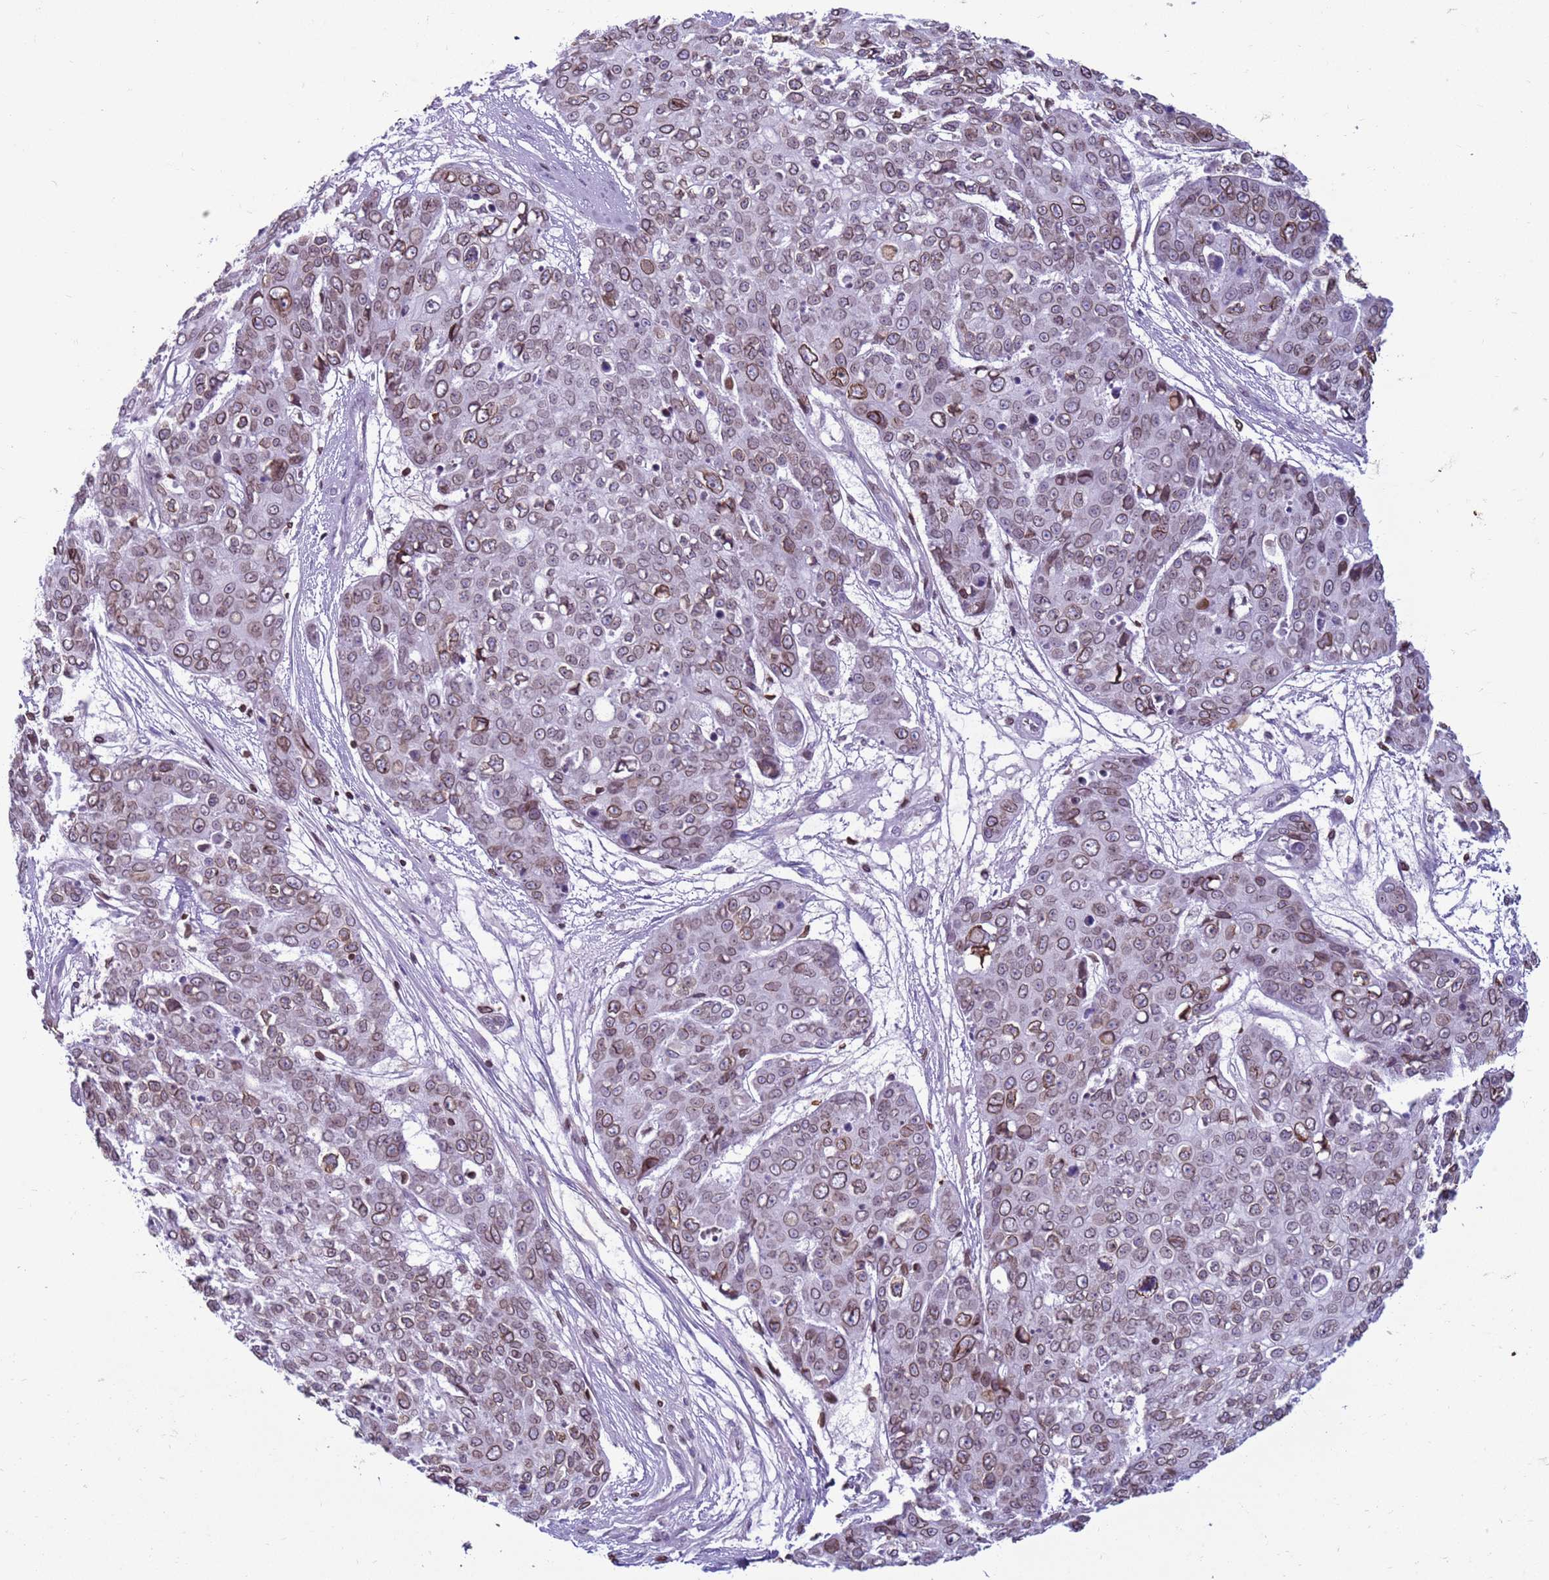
{"staining": {"intensity": "moderate", "quantity": ">75%", "location": "cytoplasmic/membranous,nuclear"}, "tissue": "skin cancer", "cell_type": "Tumor cells", "image_type": "cancer", "snomed": [{"axis": "morphology", "description": "Squamous cell carcinoma, NOS"}, {"axis": "topography", "description": "Skin"}], "caption": "Protein analysis of squamous cell carcinoma (skin) tissue demonstrates moderate cytoplasmic/membranous and nuclear positivity in approximately >75% of tumor cells.", "gene": "METTL25B", "patient": {"sex": "male", "age": 71}}